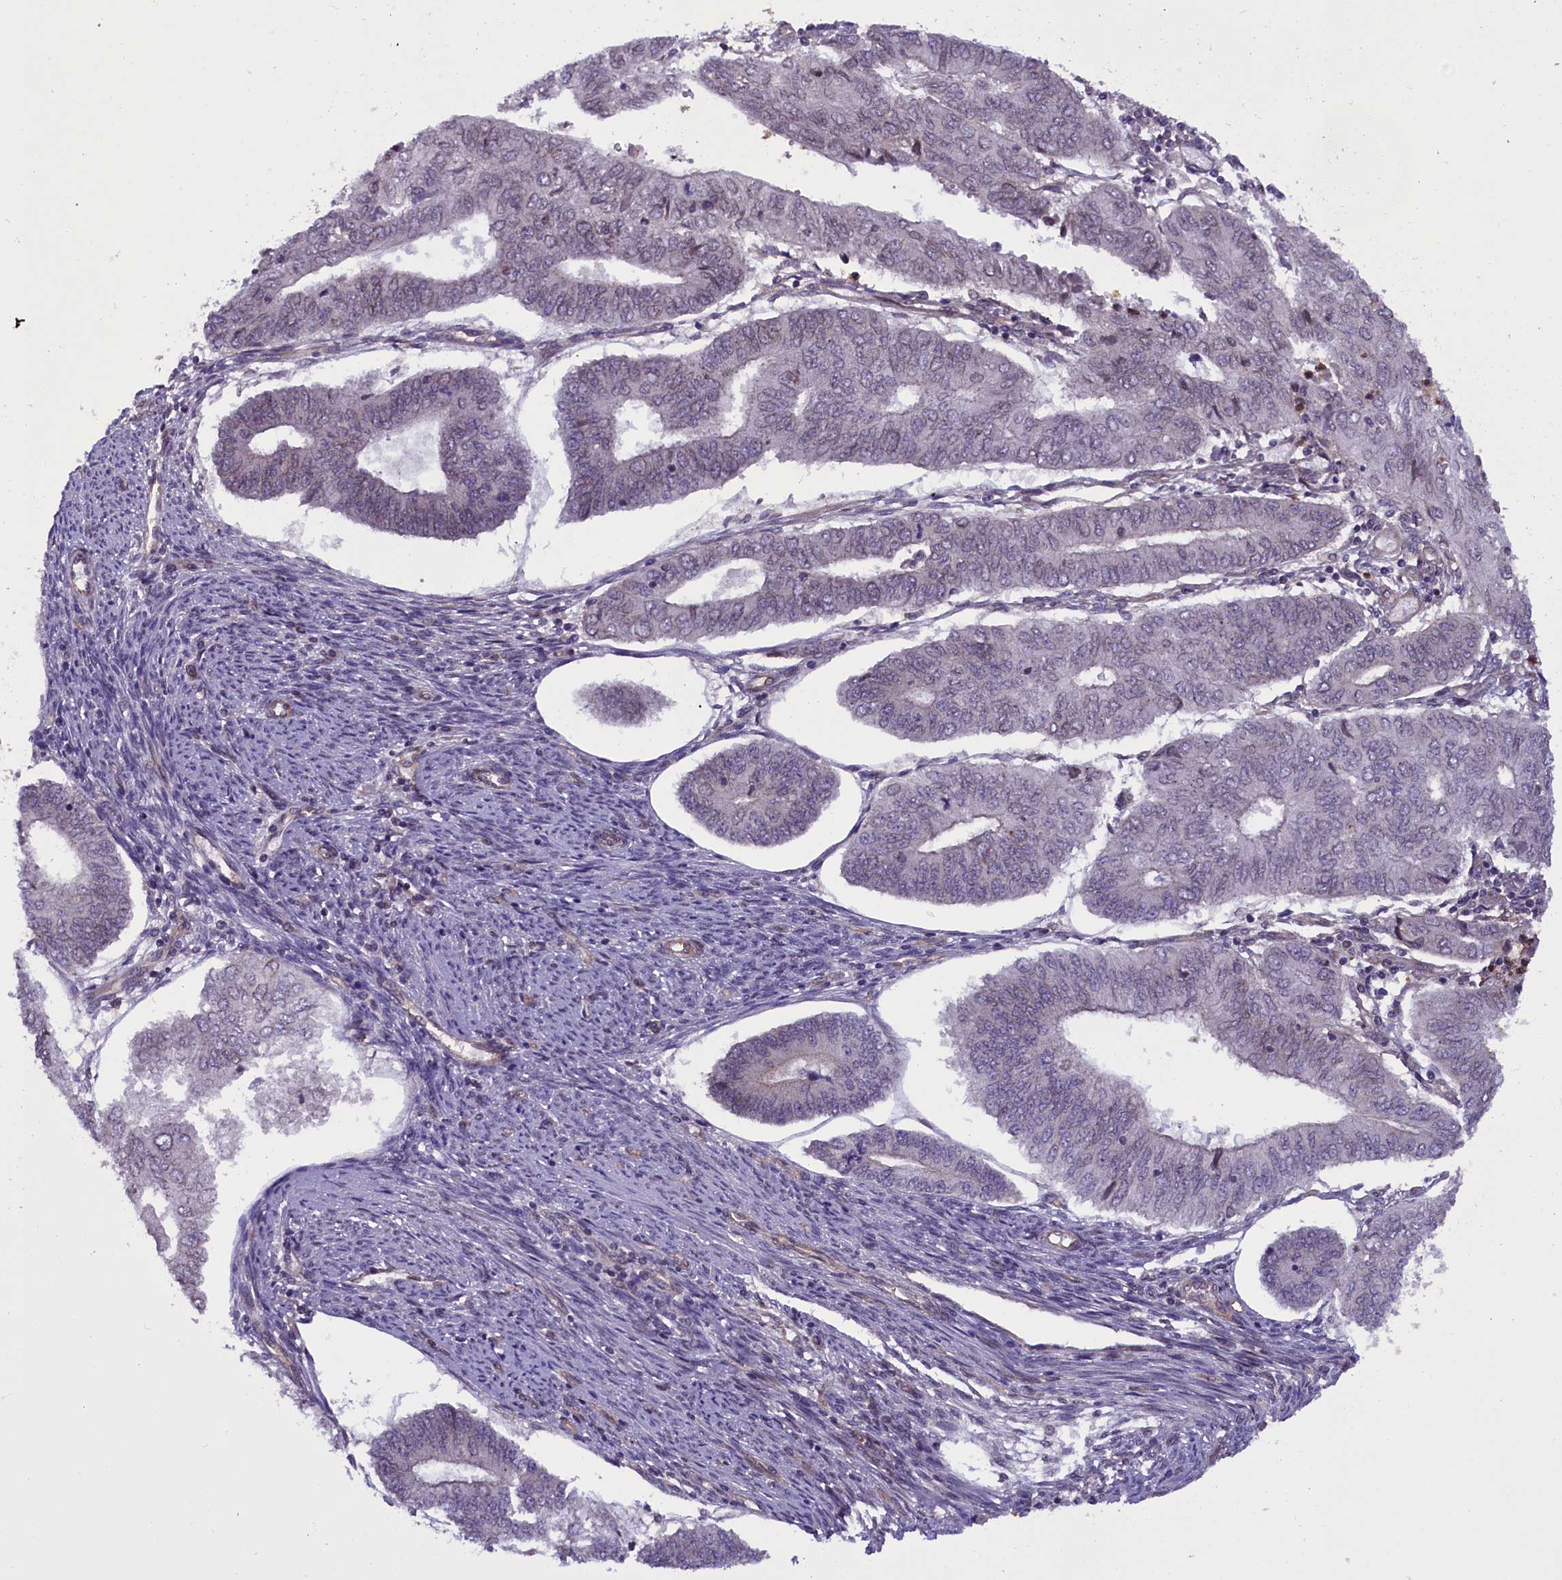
{"staining": {"intensity": "weak", "quantity": "25%-75%", "location": "nuclear"}, "tissue": "endometrial cancer", "cell_type": "Tumor cells", "image_type": "cancer", "snomed": [{"axis": "morphology", "description": "Adenocarcinoma, NOS"}, {"axis": "topography", "description": "Endometrium"}], "caption": "Approximately 25%-75% of tumor cells in endometrial cancer (adenocarcinoma) show weak nuclear protein expression as visualized by brown immunohistochemical staining.", "gene": "CCDC125", "patient": {"sex": "female", "age": 68}}